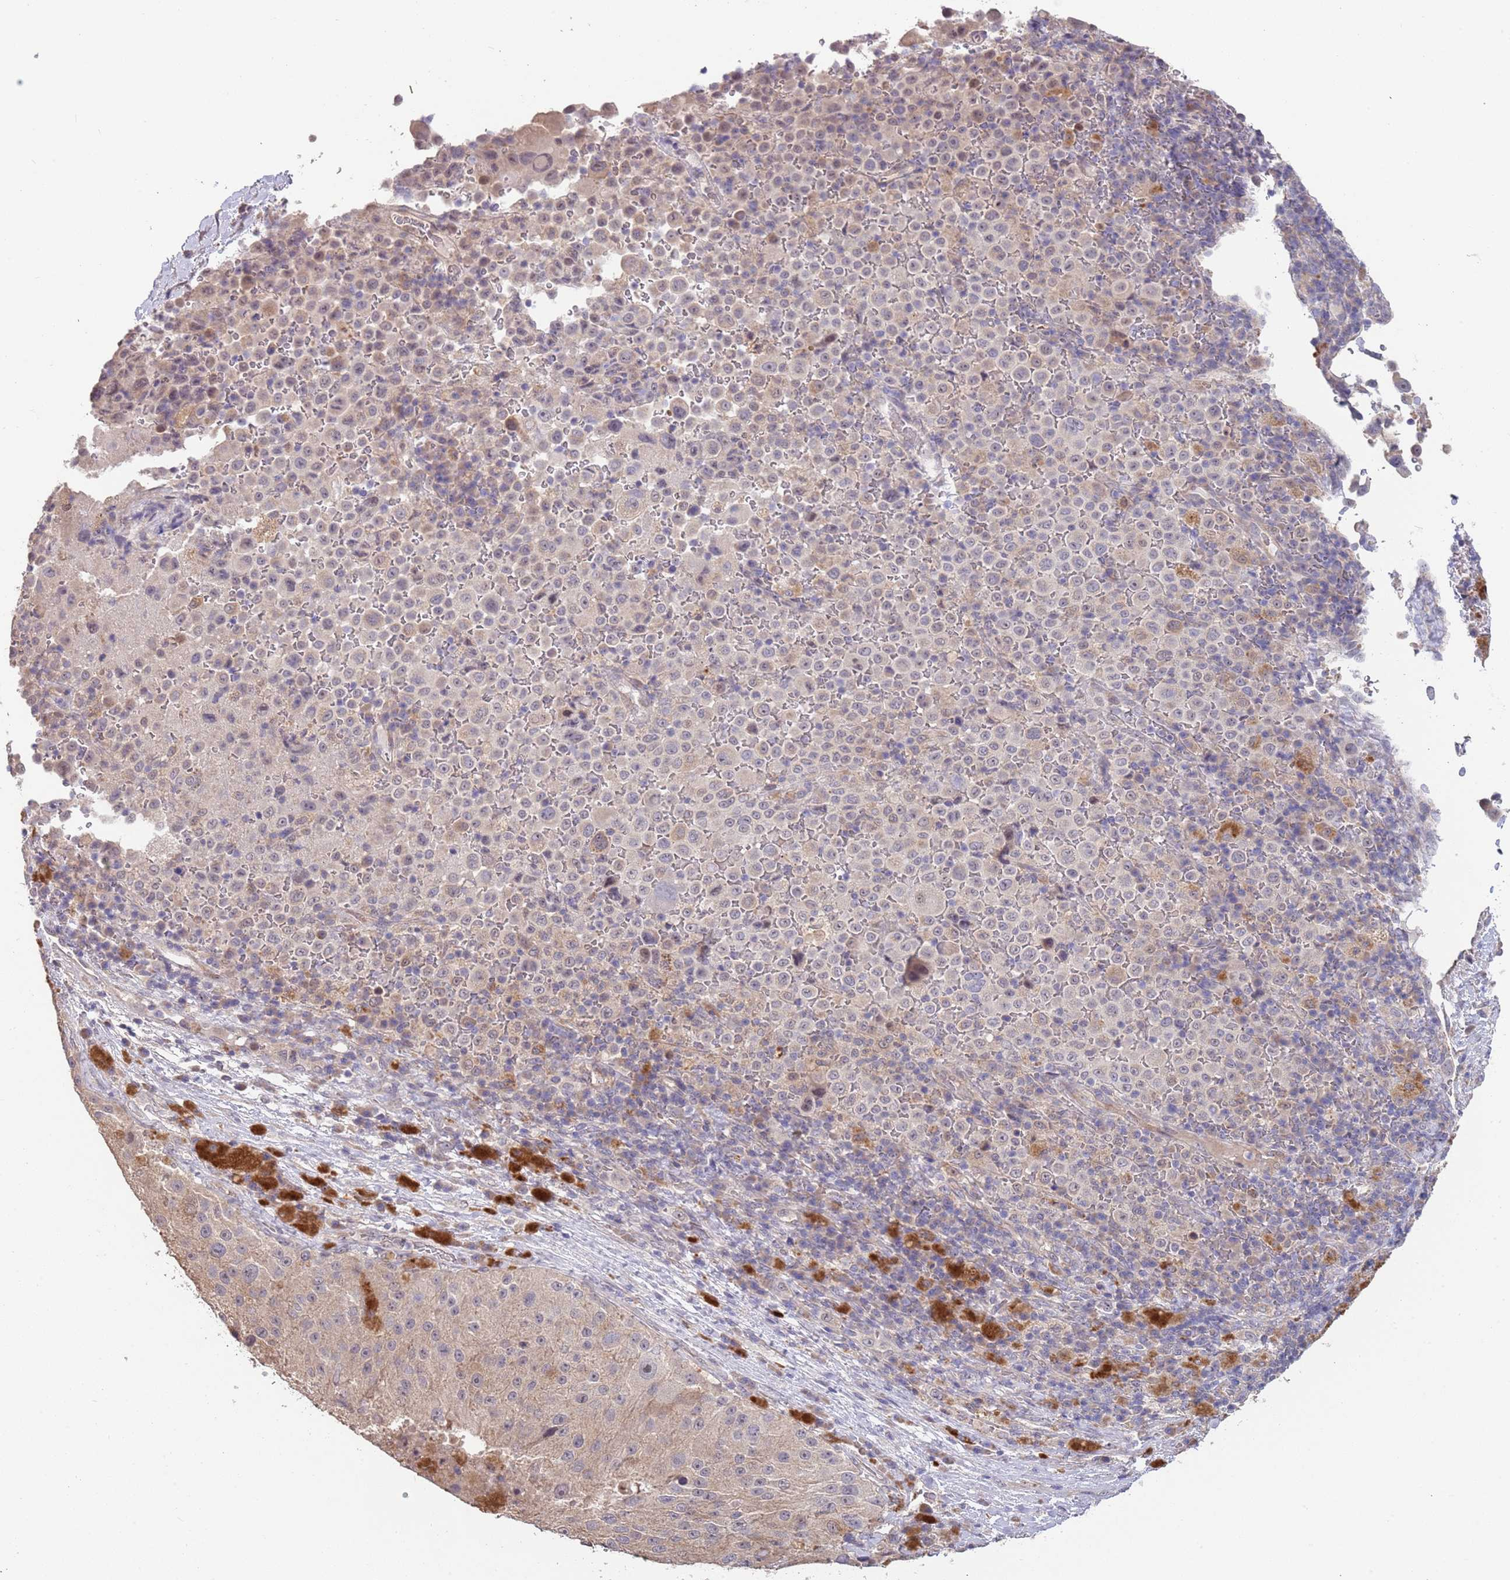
{"staining": {"intensity": "weak", "quantity": "<25%", "location": "cytoplasmic/membranous"}, "tissue": "melanoma", "cell_type": "Tumor cells", "image_type": "cancer", "snomed": [{"axis": "morphology", "description": "Malignant melanoma, Metastatic site"}, {"axis": "topography", "description": "Lymph node"}], "caption": "Melanoma stained for a protein using immunohistochemistry shows no expression tumor cells.", "gene": "TMEM64", "patient": {"sex": "male", "age": 62}}